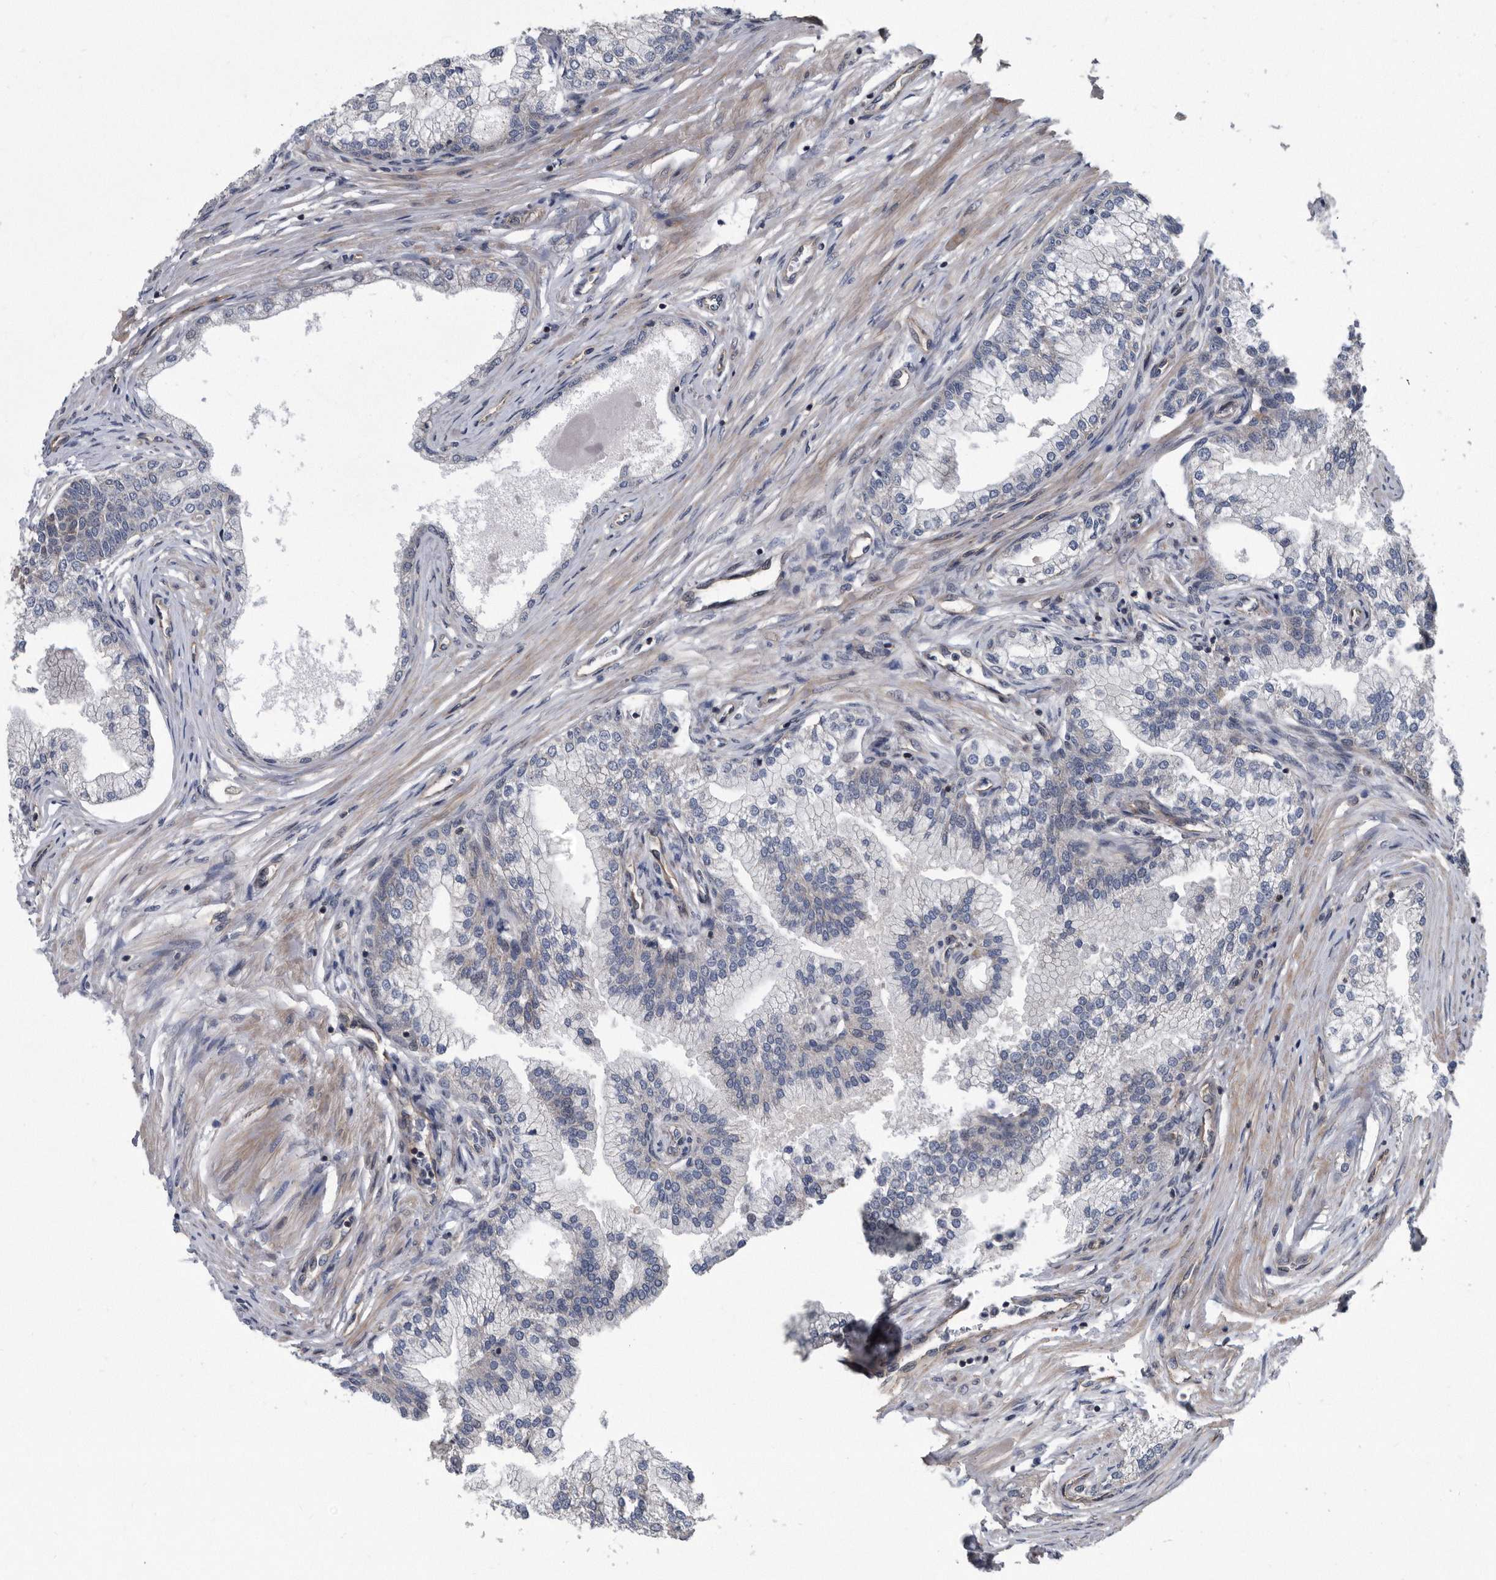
{"staining": {"intensity": "weak", "quantity": "<25%", "location": "cytoplasmic/membranous"}, "tissue": "prostate", "cell_type": "Glandular cells", "image_type": "normal", "snomed": [{"axis": "morphology", "description": "Normal tissue, NOS"}, {"axis": "morphology", "description": "Urothelial carcinoma, Low grade"}, {"axis": "topography", "description": "Urinary bladder"}, {"axis": "topography", "description": "Prostate"}], "caption": "Protein analysis of normal prostate shows no significant expression in glandular cells. (DAB (3,3'-diaminobenzidine) IHC with hematoxylin counter stain).", "gene": "ARMCX1", "patient": {"sex": "male", "age": 60}}